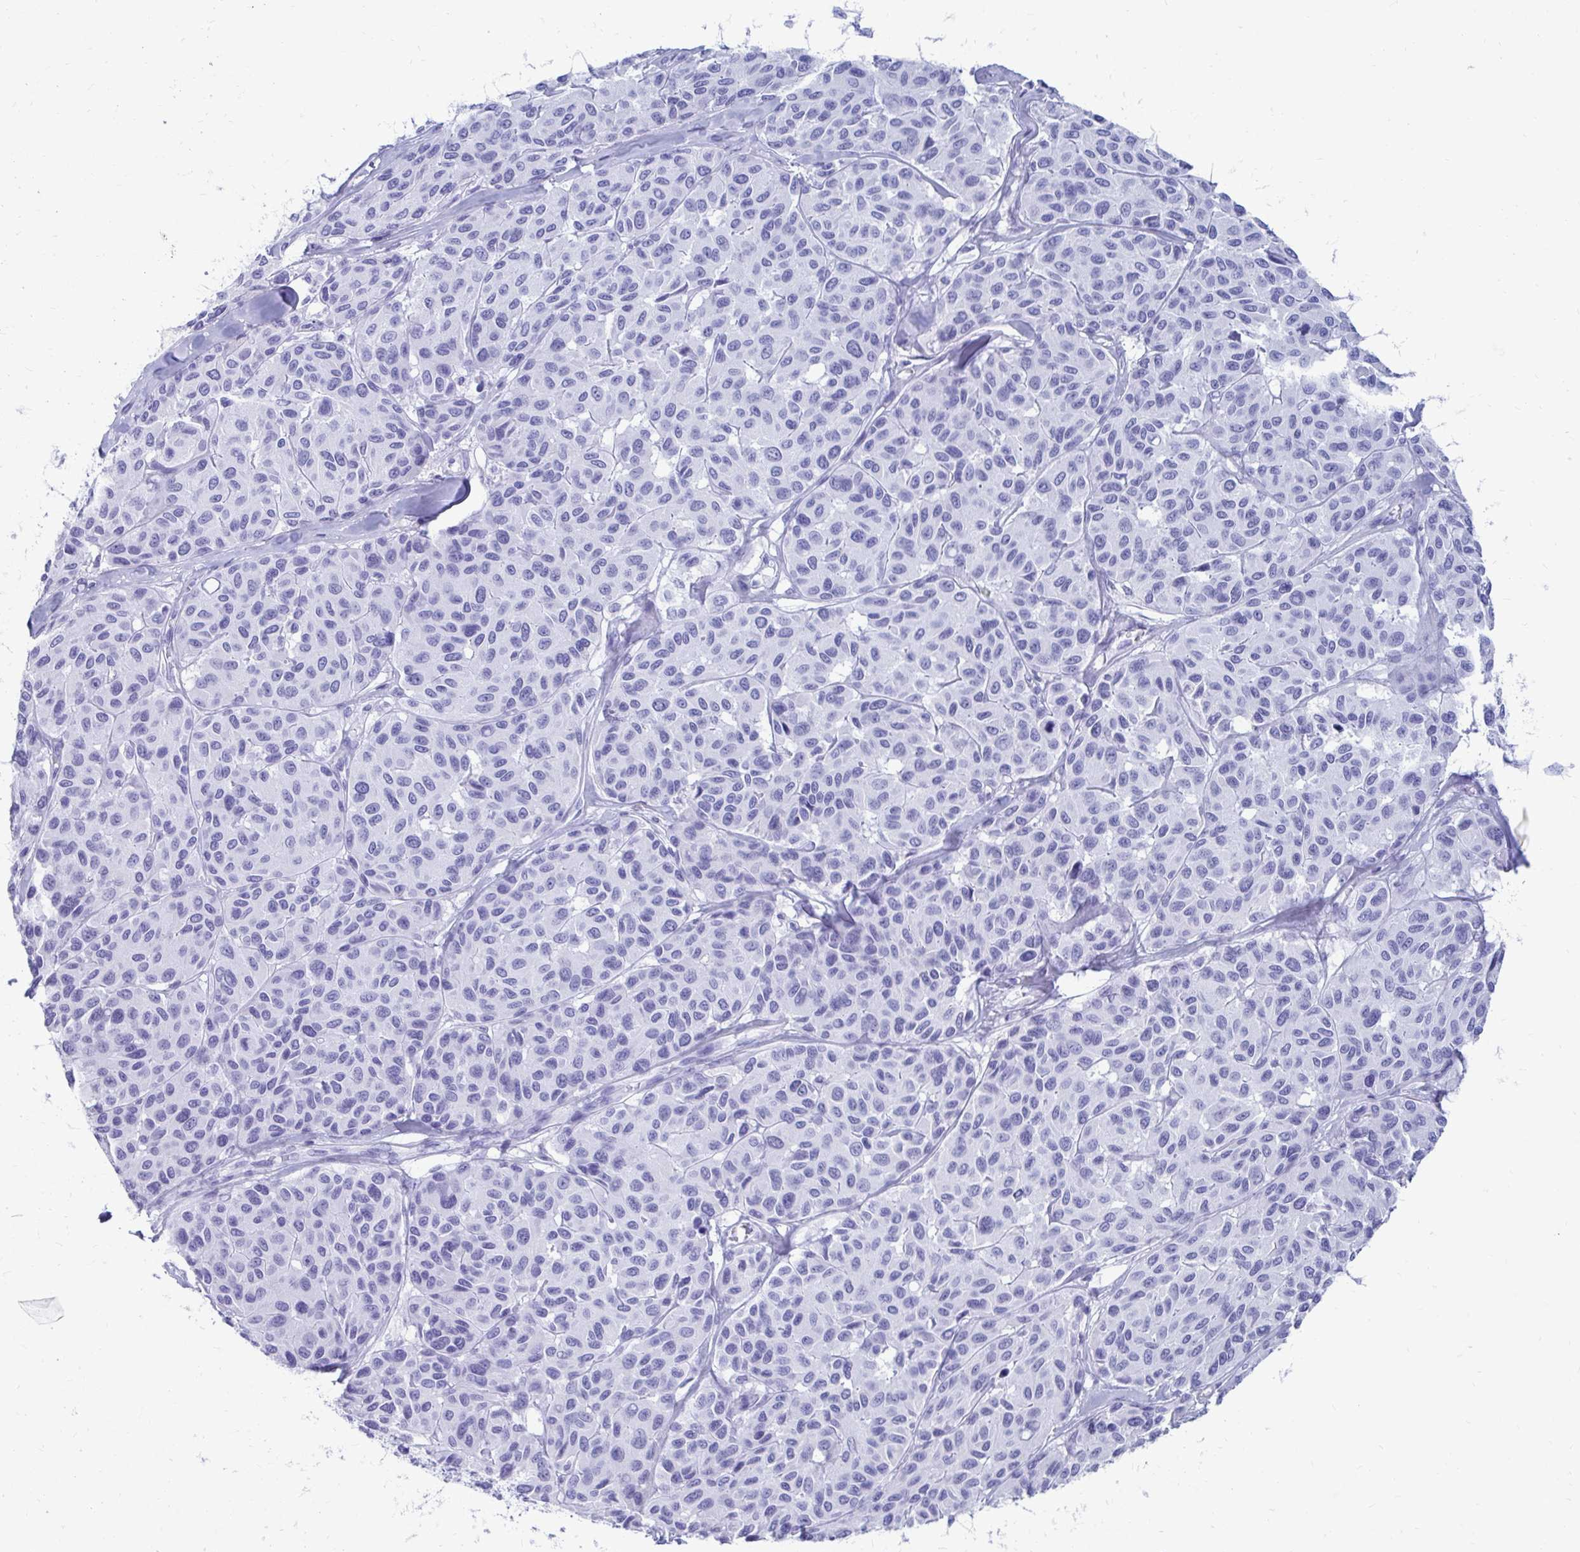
{"staining": {"intensity": "negative", "quantity": "none", "location": "none"}, "tissue": "melanoma", "cell_type": "Tumor cells", "image_type": "cancer", "snomed": [{"axis": "morphology", "description": "Malignant melanoma, NOS"}, {"axis": "topography", "description": "Skin"}], "caption": "A histopathology image of human melanoma is negative for staining in tumor cells. Nuclei are stained in blue.", "gene": "OR10R2", "patient": {"sex": "female", "age": 66}}